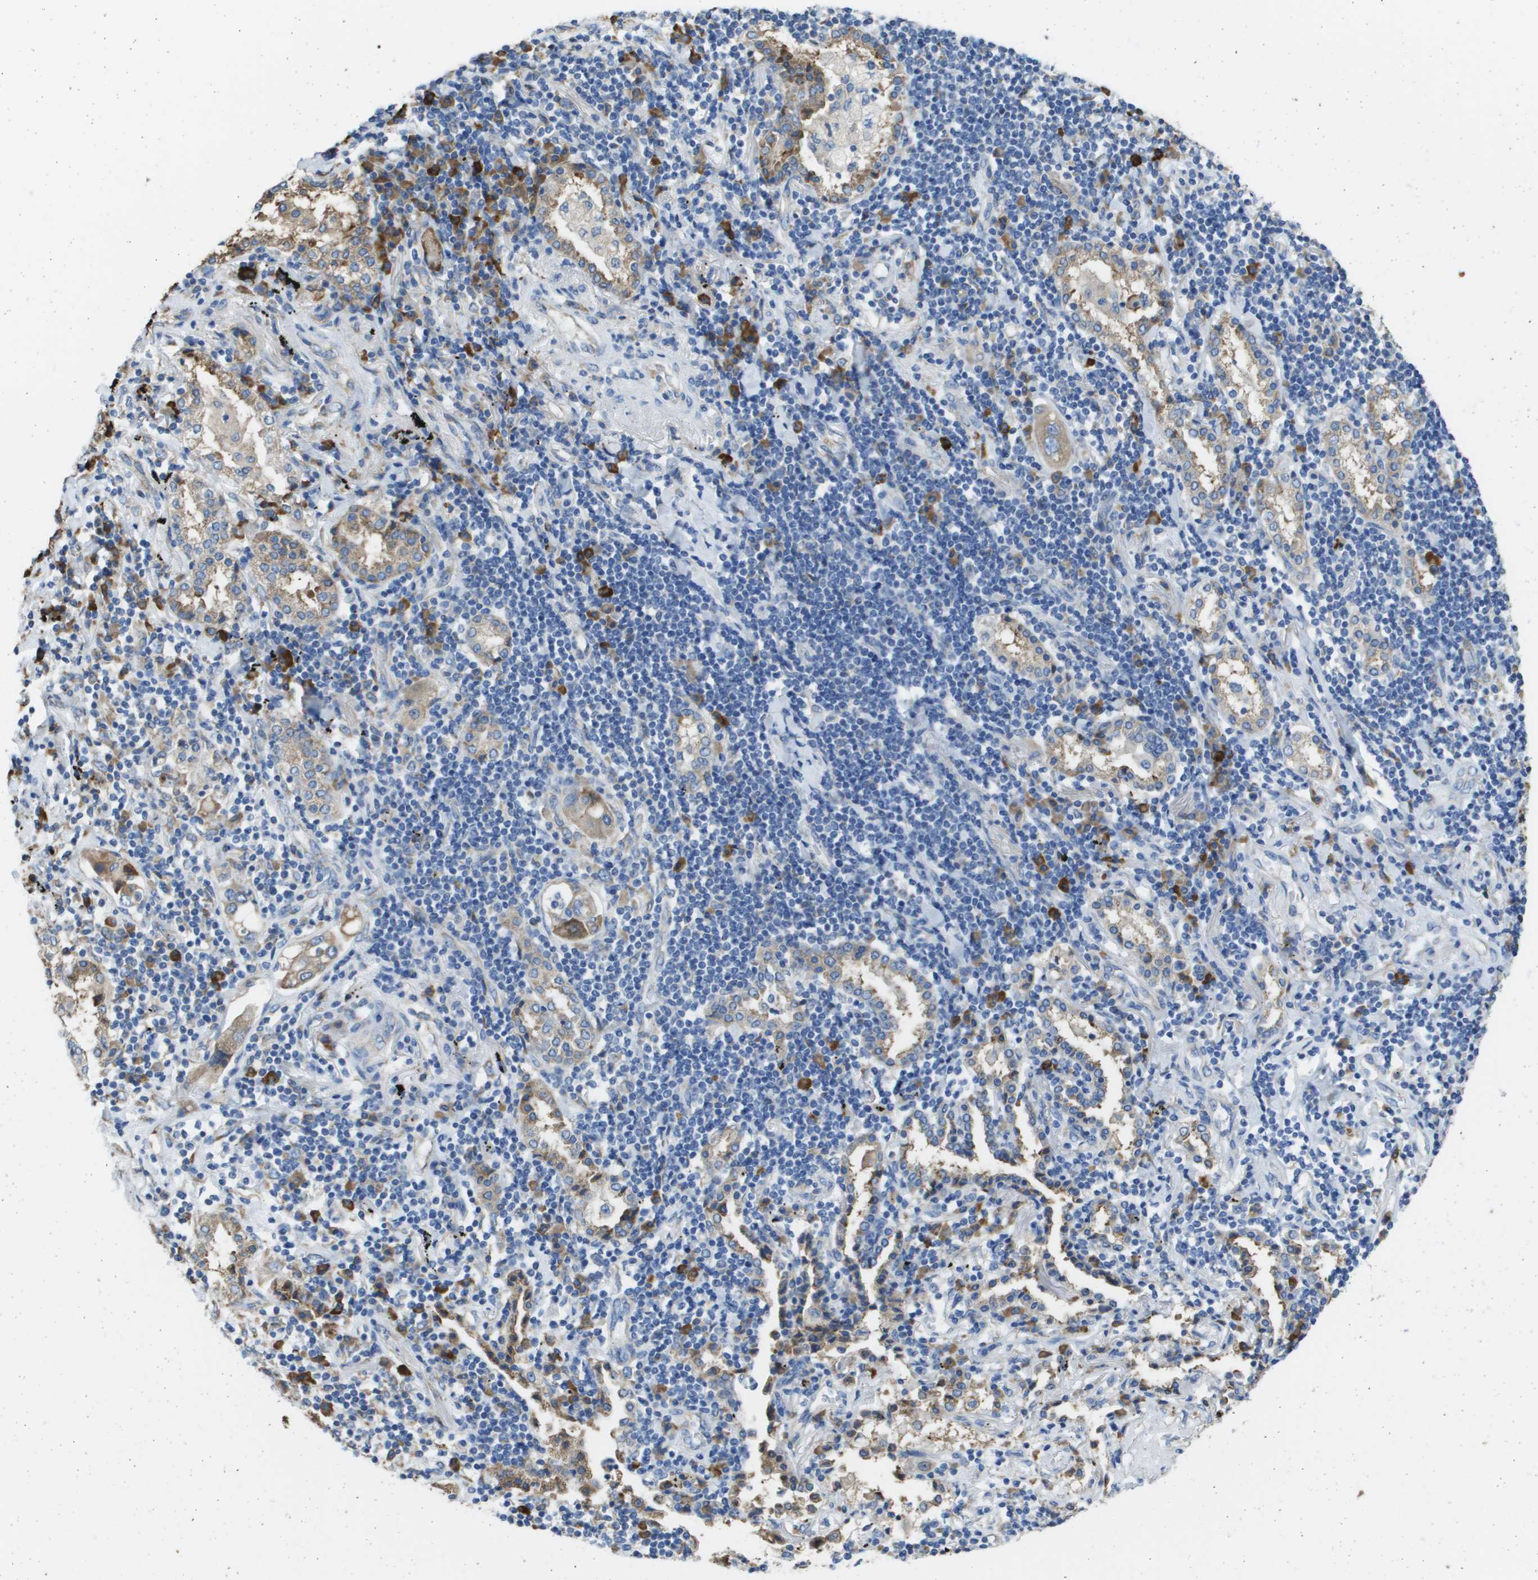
{"staining": {"intensity": "weak", "quantity": ">75%", "location": "cytoplasmic/membranous"}, "tissue": "lung cancer", "cell_type": "Tumor cells", "image_type": "cancer", "snomed": [{"axis": "morphology", "description": "Adenocarcinoma, NOS"}, {"axis": "topography", "description": "Lung"}], "caption": "Immunohistochemistry image of neoplastic tissue: human lung cancer stained using immunohistochemistry displays low levels of weak protein expression localized specifically in the cytoplasmic/membranous of tumor cells, appearing as a cytoplasmic/membranous brown color.", "gene": "SDR42E1", "patient": {"sex": "female", "age": 65}}